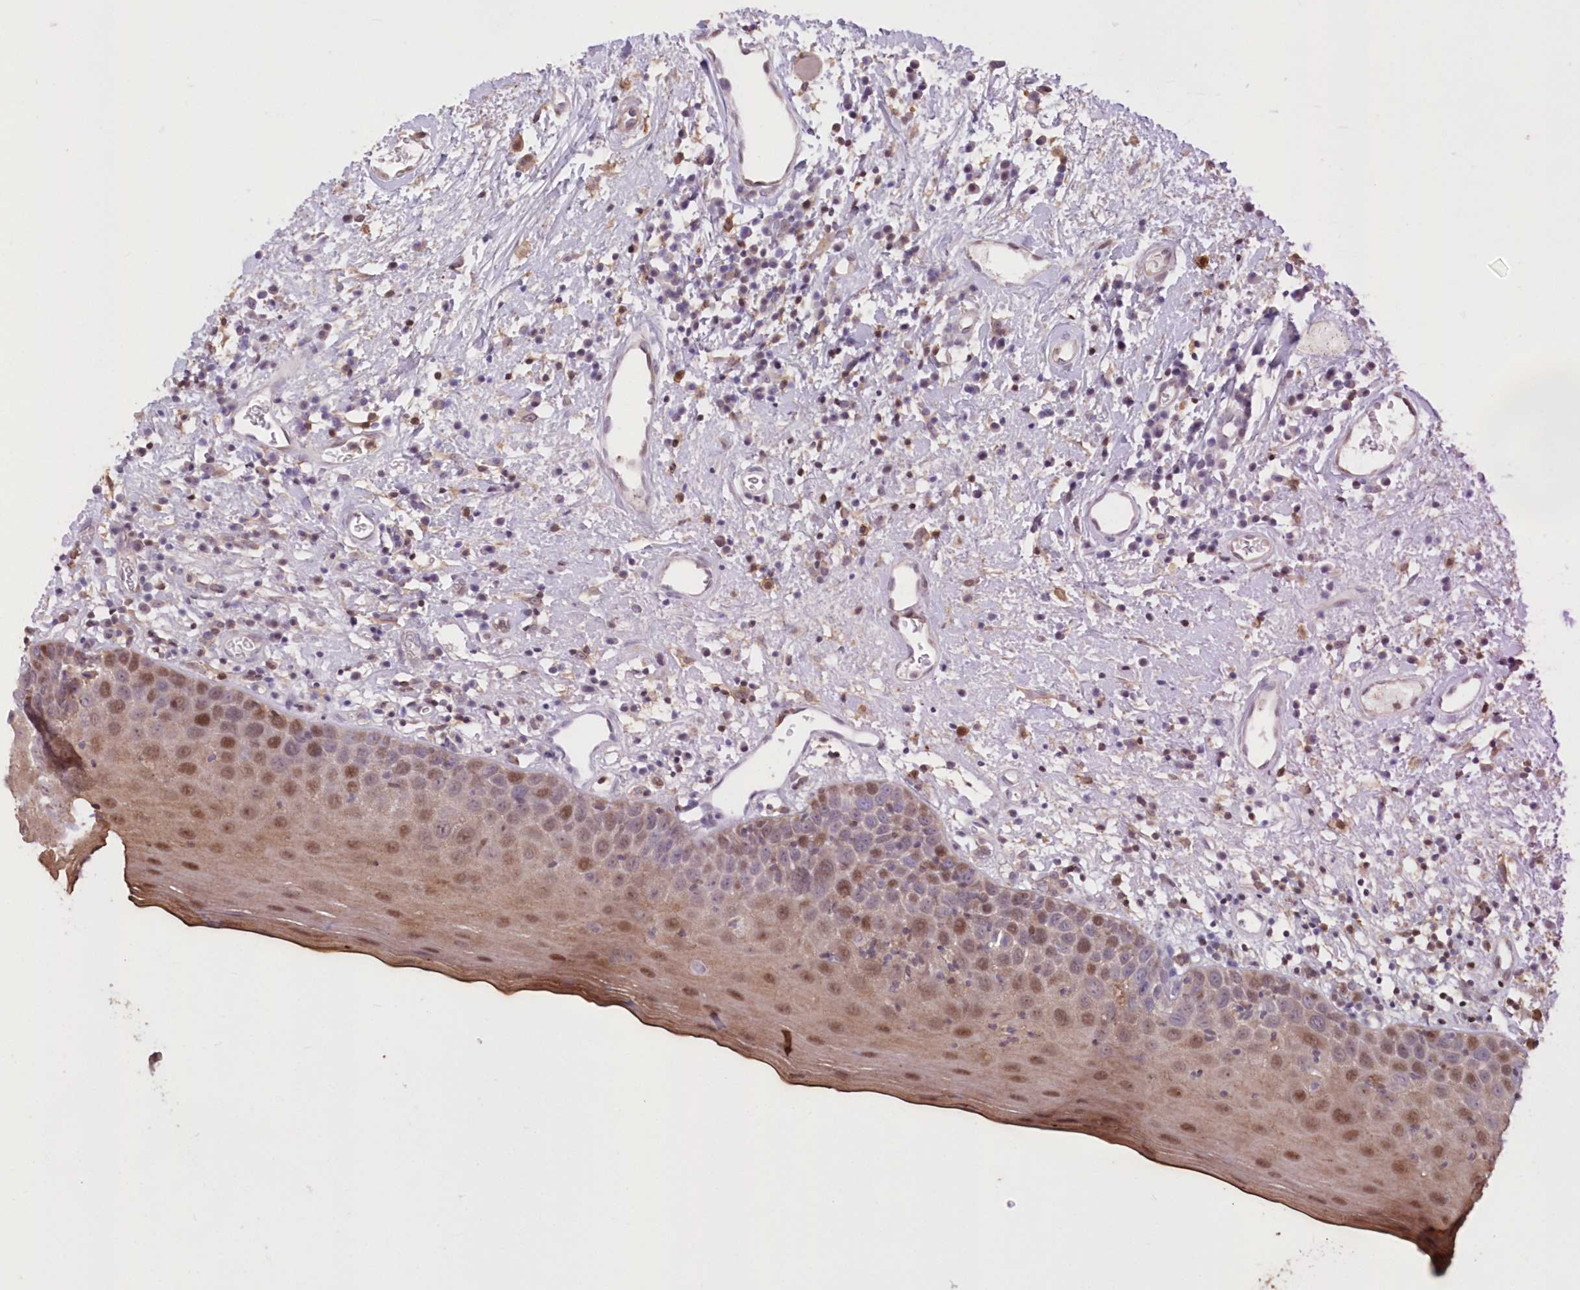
{"staining": {"intensity": "moderate", "quantity": ">75%", "location": "cytoplasmic/membranous,nuclear"}, "tissue": "oral mucosa", "cell_type": "Squamous epithelial cells", "image_type": "normal", "snomed": [{"axis": "morphology", "description": "Normal tissue, NOS"}, {"axis": "topography", "description": "Oral tissue"}], "caption": "Protein staining demonstrates moderate cytoplasmic/membranous,nuclear staining in about >75% of squamous epithelial cells in unremarkable oral mucosa.", "gene": "RNPEPL1", "patient": {"sex": "male", "age": 74}}